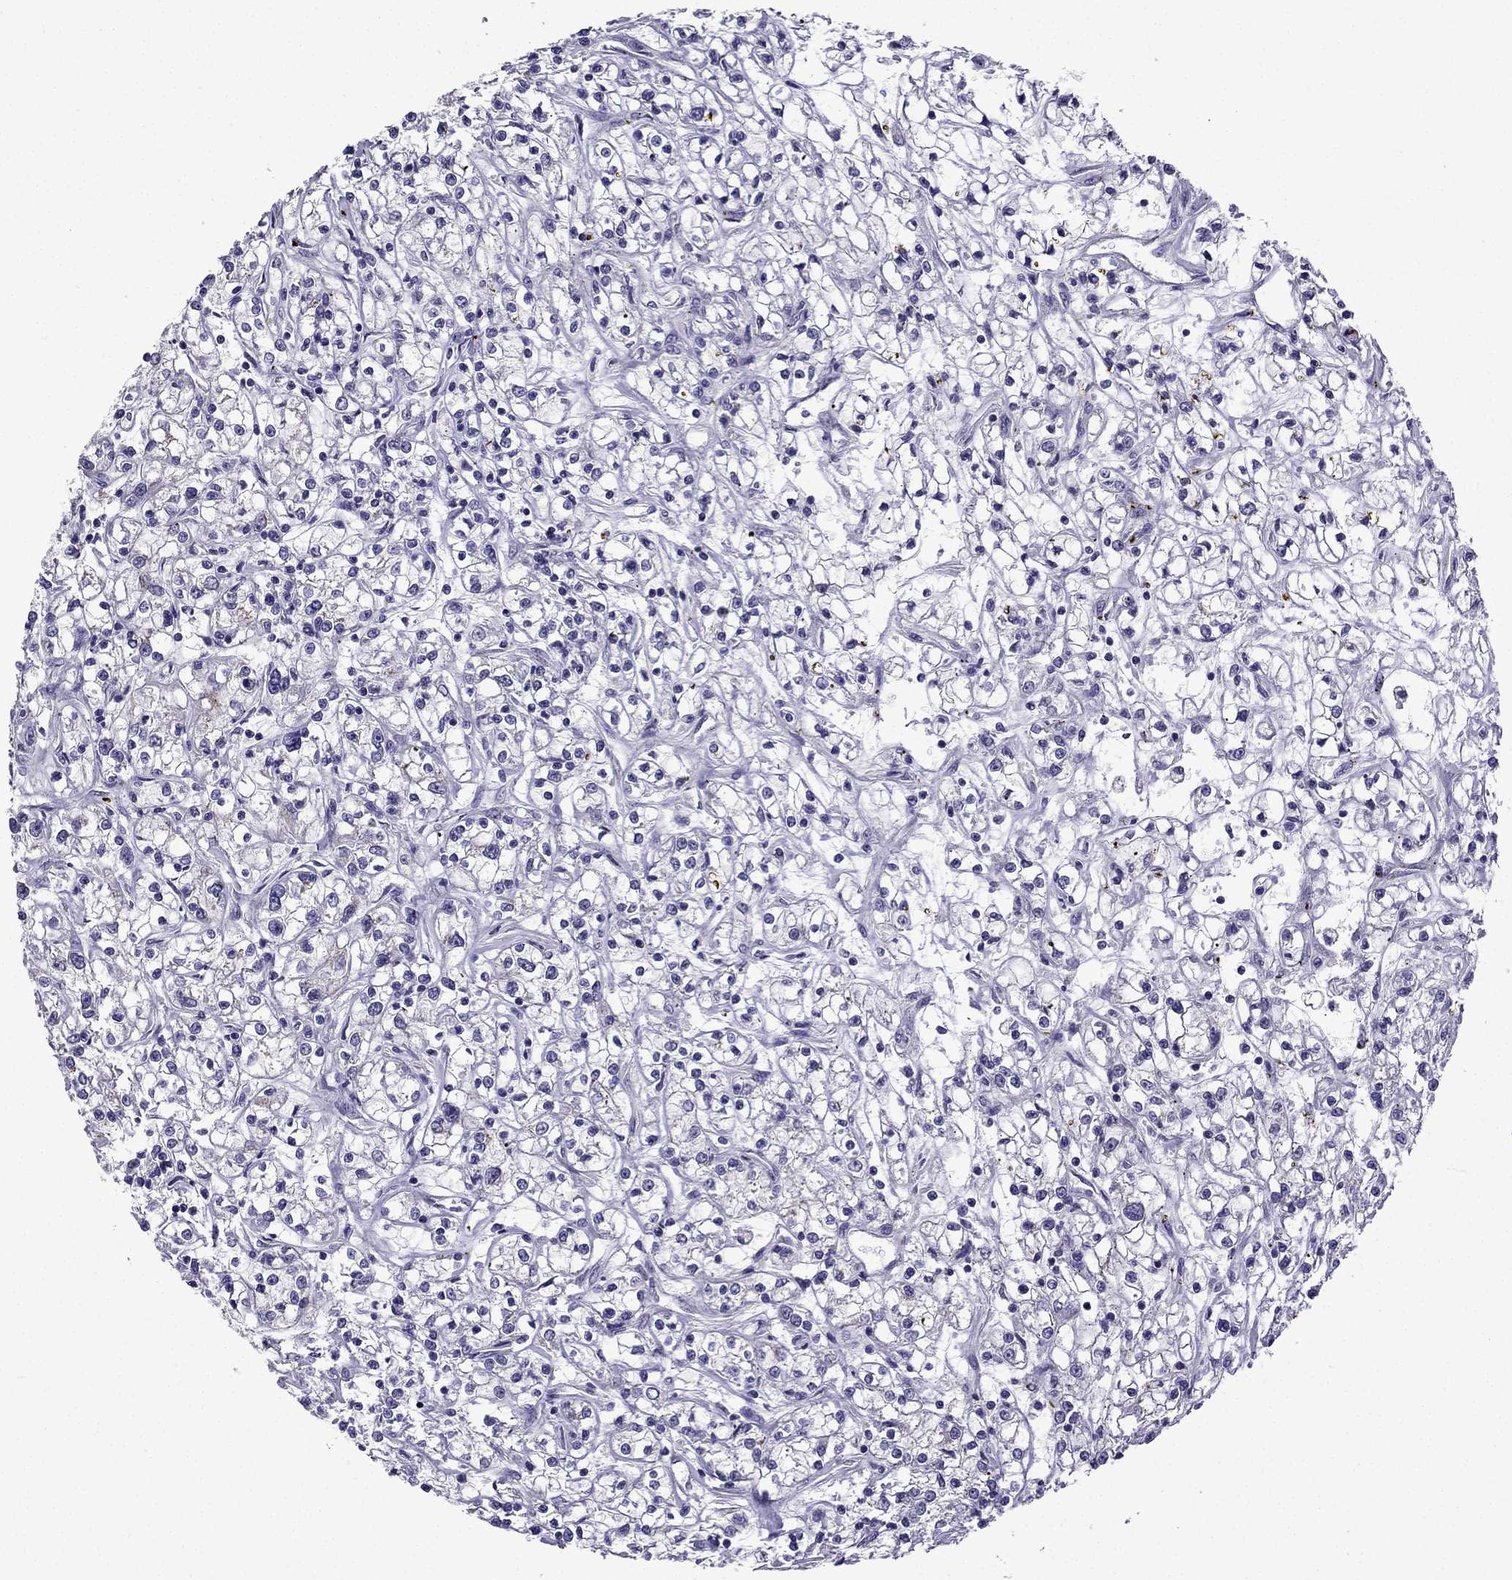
{"staining": {"intensity": "negative", "quantity": "none", "location": "none"}, "tissue": "renal cancer", "cell_type": "Tumor cells", "image_type": "cancer", "snomed": [{"axis": "morphology", "description": "Adenocarcinoma, NOS"}, {"axis": "topography", "description": "Kidney"}], "caption": "Immunohistochemistry image of human adenocarcinoma (renal) stained for a protein (brown), which exhibits no positivity in tumor cells.", "gene": "TTN", "patient": {"sex": "female", "age": 59}}